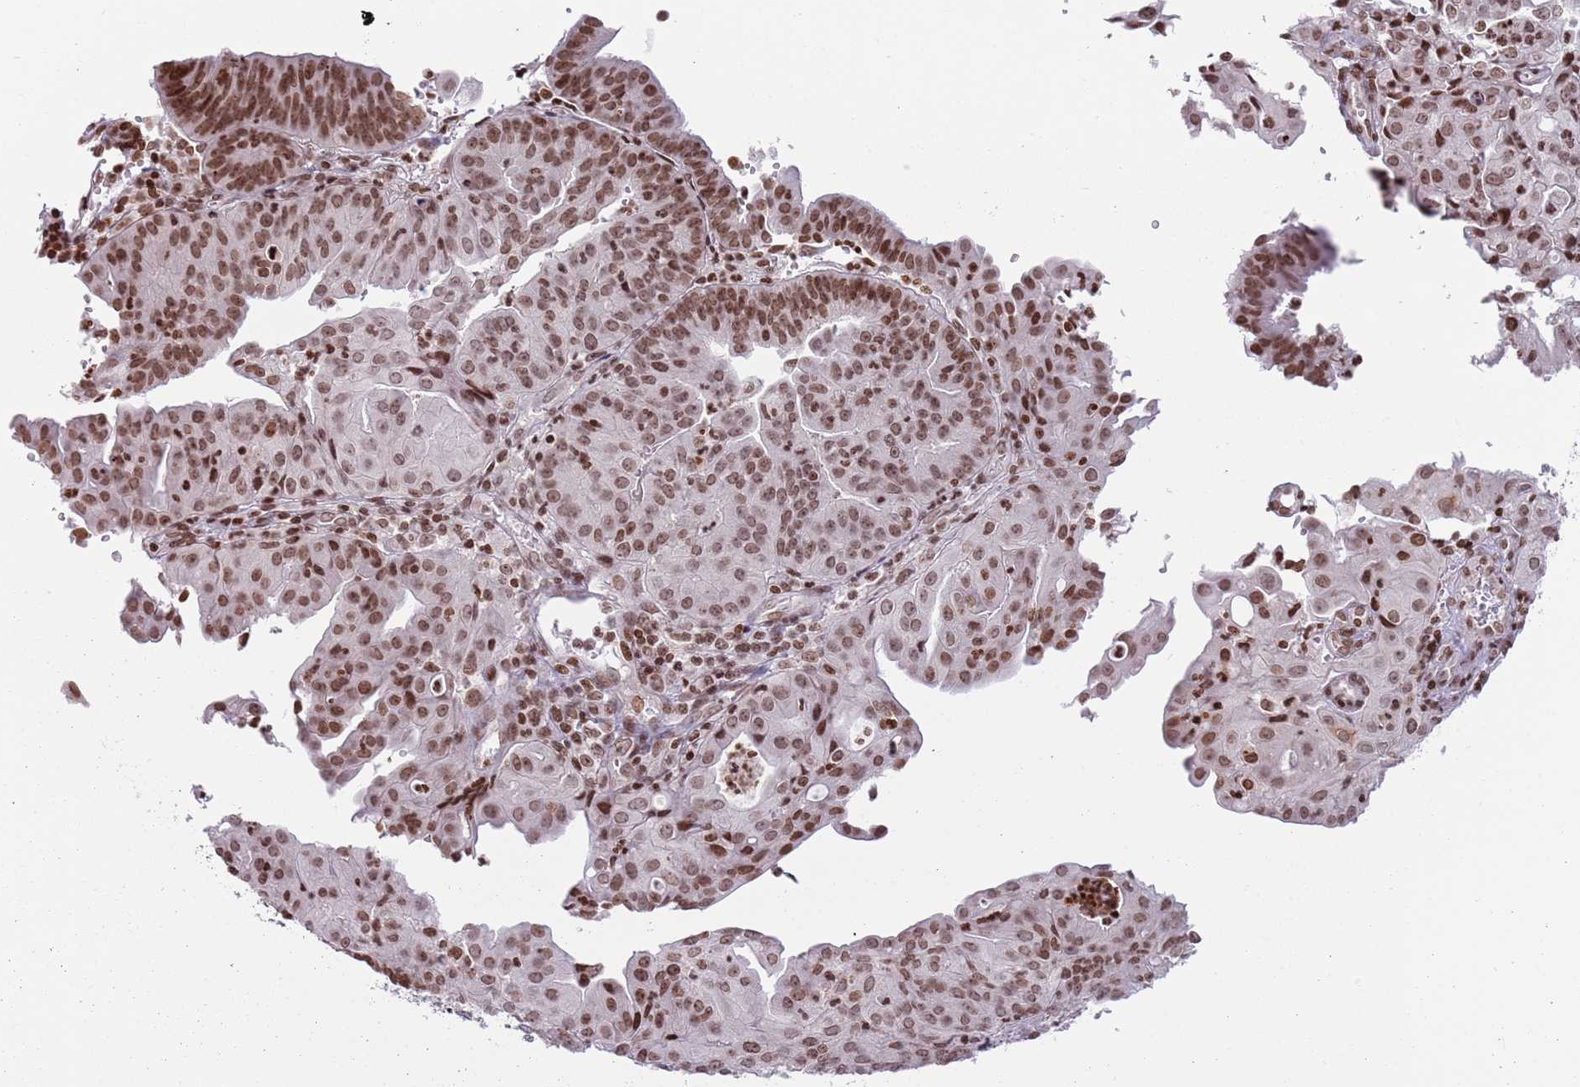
{"staining": {"intensity": "moderate", "quantity": ">75%", "location": "nuclear"}, "tissue": "endometrial cancer", "cell_type": "Tumor cells", "image_type": "cancer", "snomed": [{"axis": "morphology", "description": "Adenocarcinoma, NOS"}, {"axis": "topography", "description": "Endometrium"}], "caption": "An image of endometrial adenocarcinoma stained for a protein displays moderate nuclear brown staining in tumor cells.", "gene": "SH3RF3", "patient": {"sex": "female", "age": 56}}